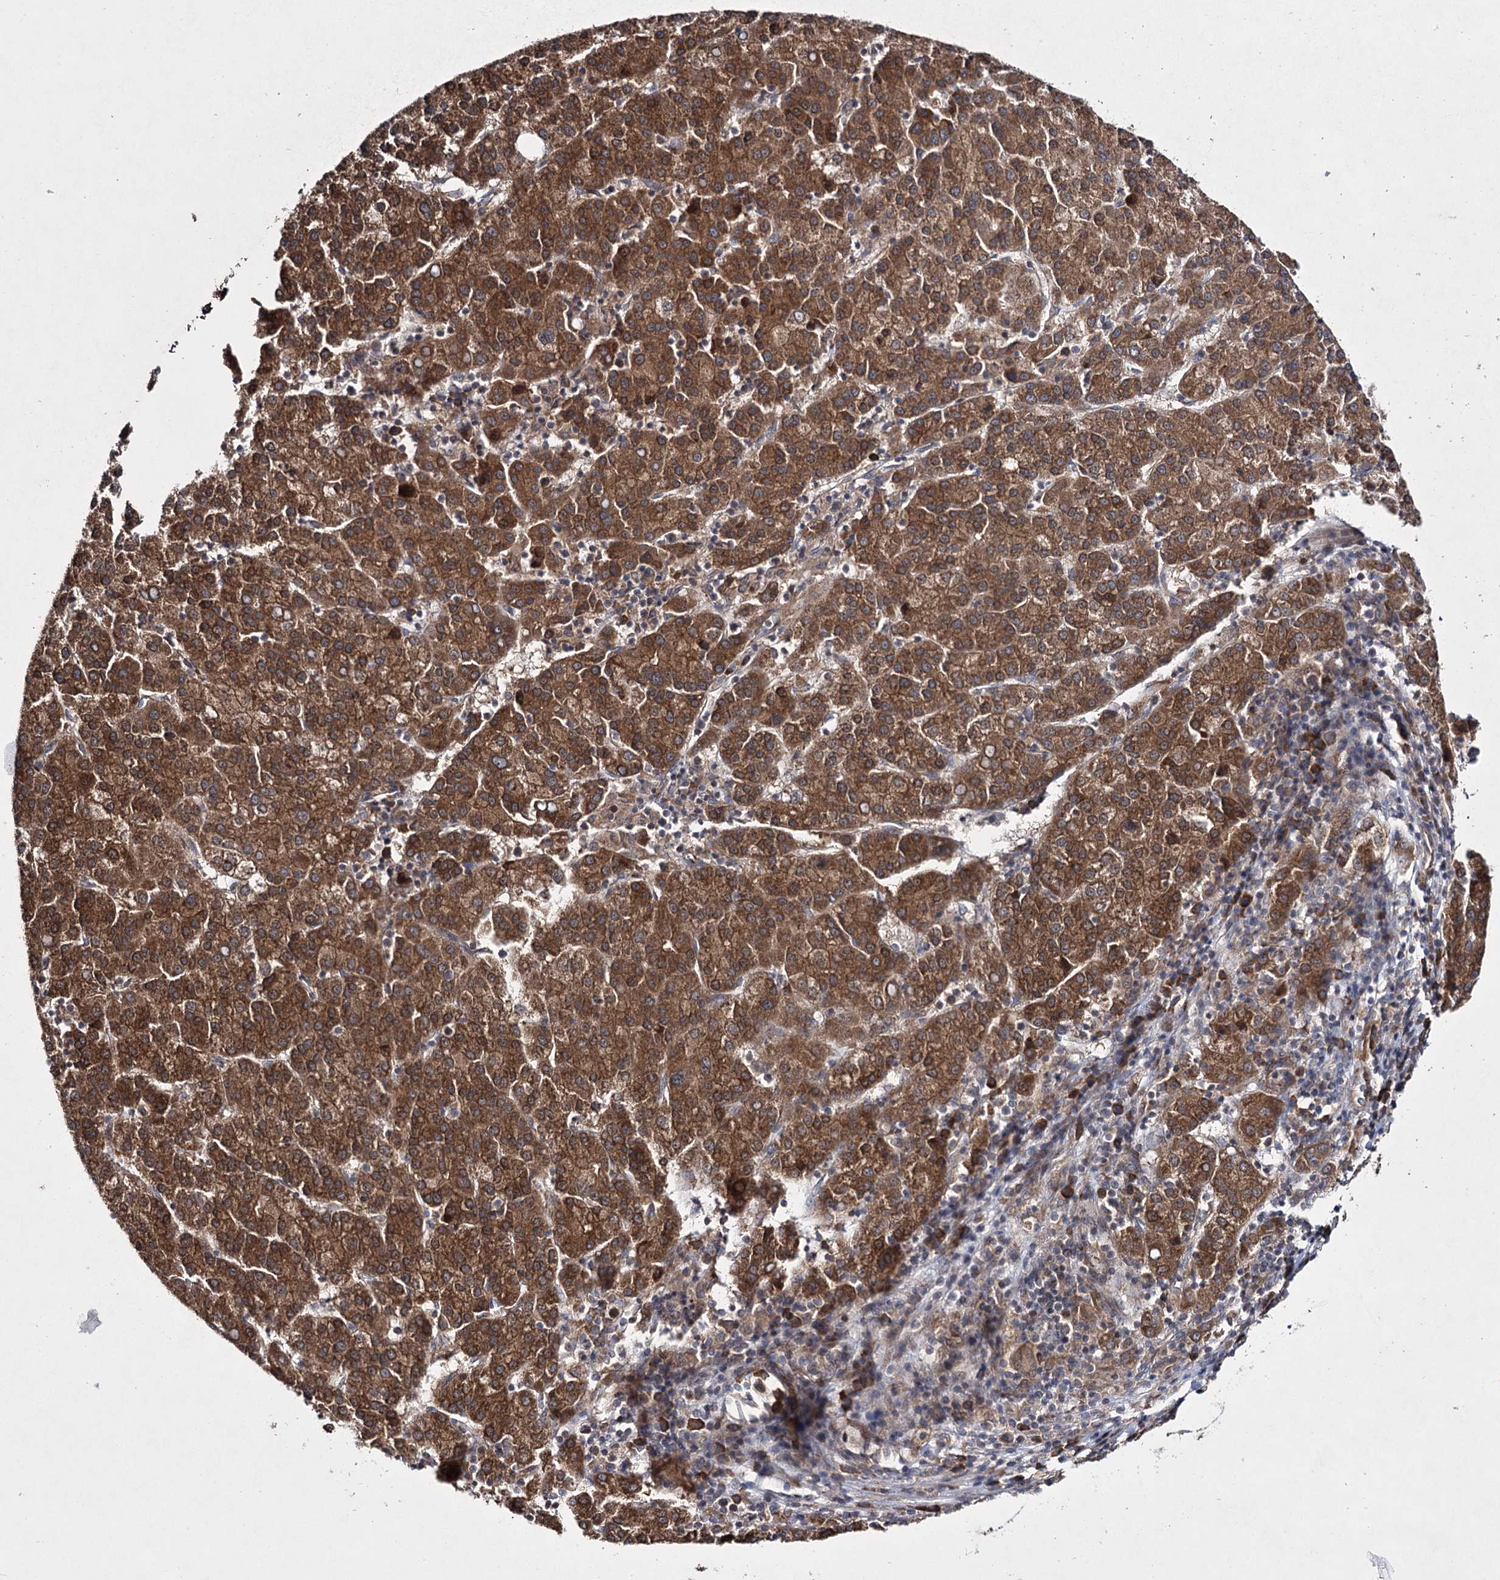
{"staining": {"intensity": "moderate", "quantity": ">75%", "location": "cytoplasmic/membranous"}, "tissue": "liver cancer", "cell_type": "Tumor cells", "image_type": "cancer", "snomed": [{"axis": "morphology", "description": "Carcinoma, Hepatocellular, NOS"}, {"axis": "topography", "description": "Liver"}], "caption": "A histopathology image of liver cancer (hepatocellular carcinoma) stained for a protein demonstrates moderate cytoplasmic/membranous brown staining in tumor cells. Using DAB (brown) and hematoxylin (blue) stains, captured at high magnification using brightfield microscopy.", "gene": "HECTD2", "patient": {"sex": "female", "age": 58}}